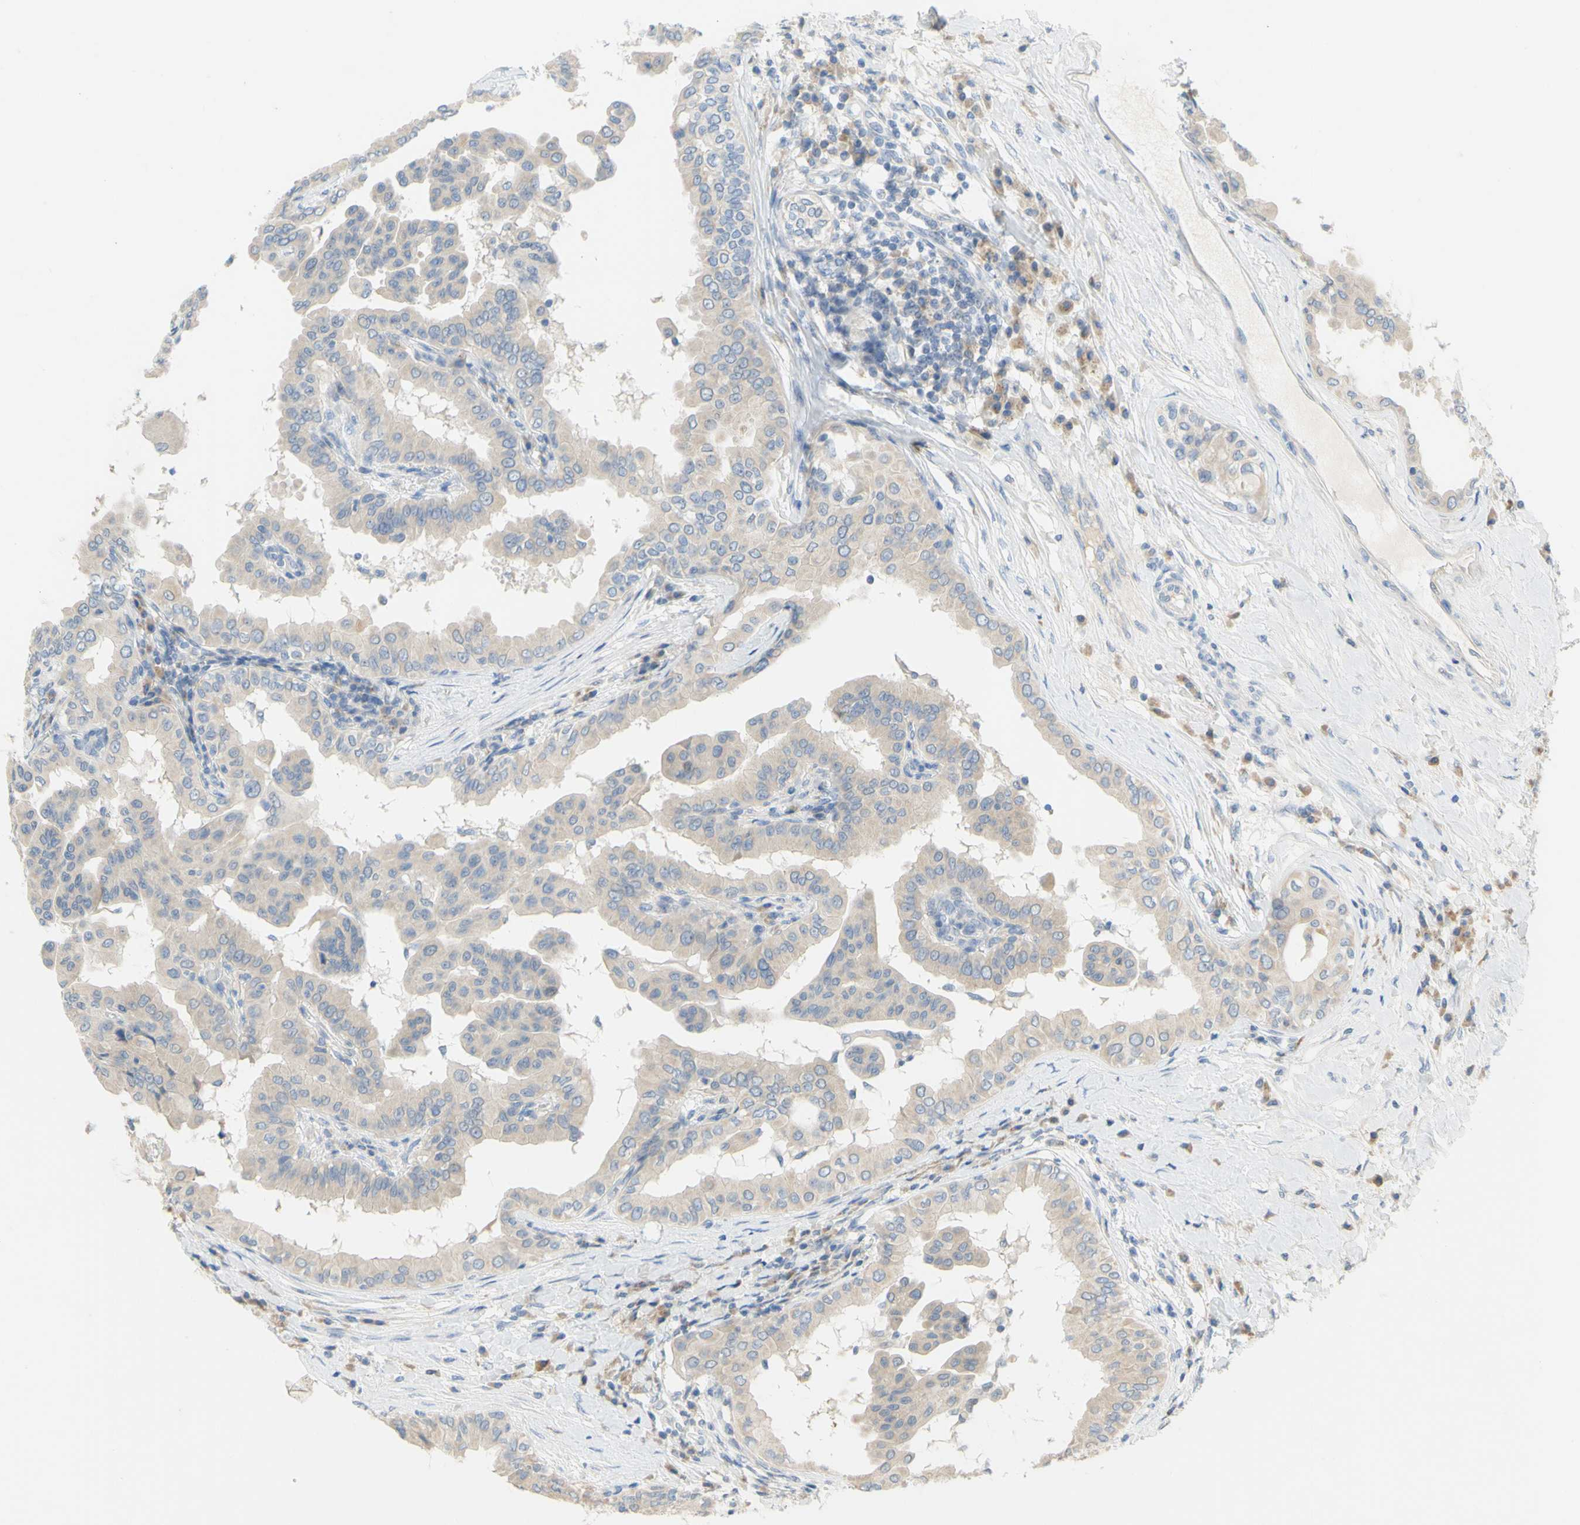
{"staining": {"intensity": "weak", "quantity": ">75%", "location": "cytoplasmic/membranous"}, "tissue": "thyroid cancer", "cell_type": "Tumor cells", "image_type": "cancer", "snomed": [{"axis": "morphology", "description": "Papillary adenocarcinoma, NOS"}, {"axis": "topography", "description": "Thyroid gland"}], "caption": "An immunohistochemistry (IHC) histopathology image of tumor tissue is shown. Protein staining in brown labels weak cytoplasmic/membranous positivity in thyroid papillary adenocarcinoma within tumor cells. The staining was performed using DAB to visualize the protein expression in brown, while the nuclei were stained in blue with hematoxylin (Magnification: 20x).", "gene": "CCNB2", "patient": {"sex": "male", "age": 33}}